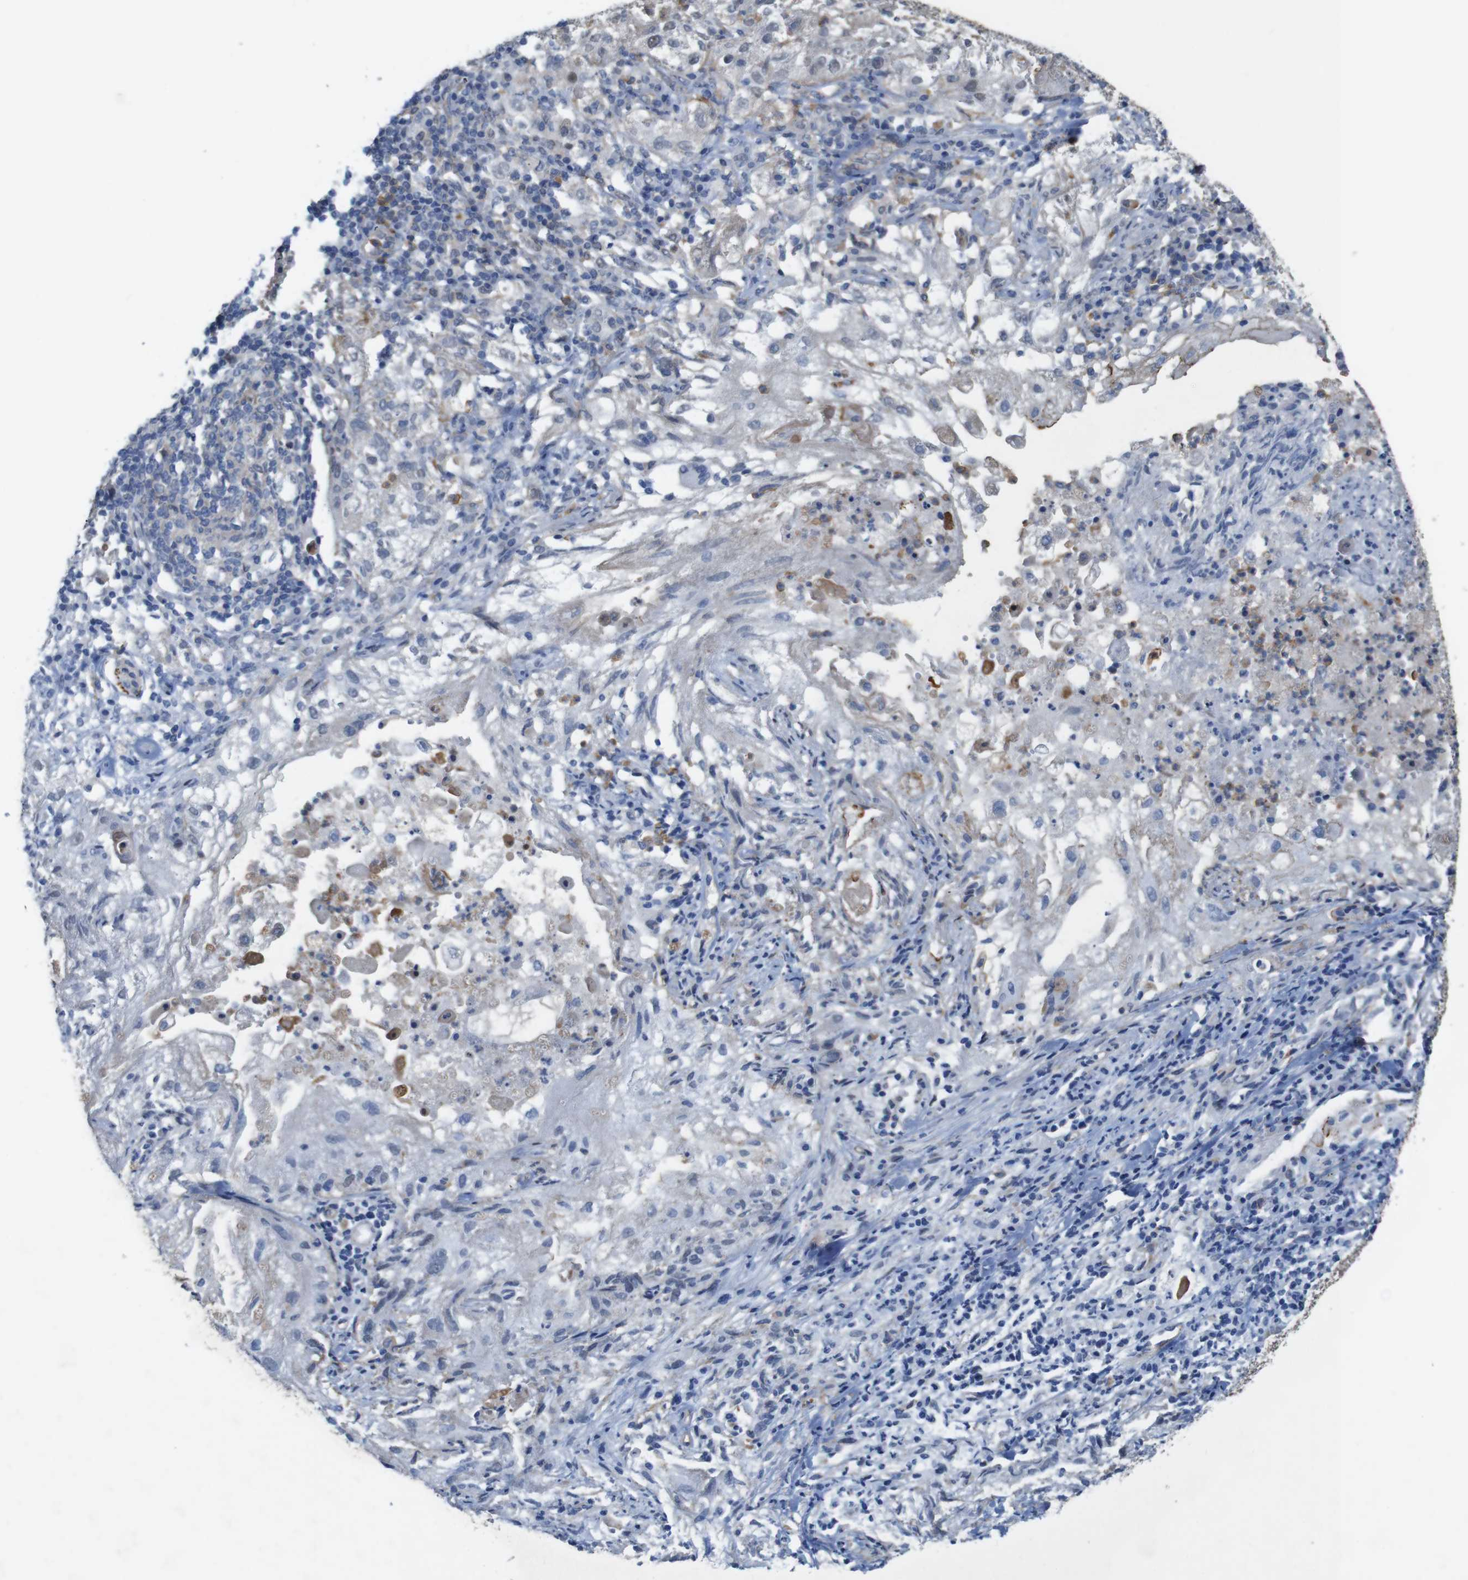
{"staining": {"intensity": "moderate", "quantity": ">75%", "location": "cytoplasmic/membranous"}, "tissue": "lung cancer", "cell_type": "Tumor cells", "image_type": "cancer", "snomed": [{"axis": "morphology", "description": "Inflammation, NOS"}, {"axis": "morphology", "description": "Squamous cell carcinoma, NOS"}, {"axis": "topography", "description": "Lymph node"}, {"axis": "topography", "description": "Soft tissue"}, {"axis": "topography", "description": "Lung"}], "caption": "Lung cancer (squamous cell carcinoma) tissue exhibits moderate cytoplasmic/membranous staining in approximately >75% of tumor cells", "gene": "PTGER4", "patient": {"sex": "male", "age": 66}}